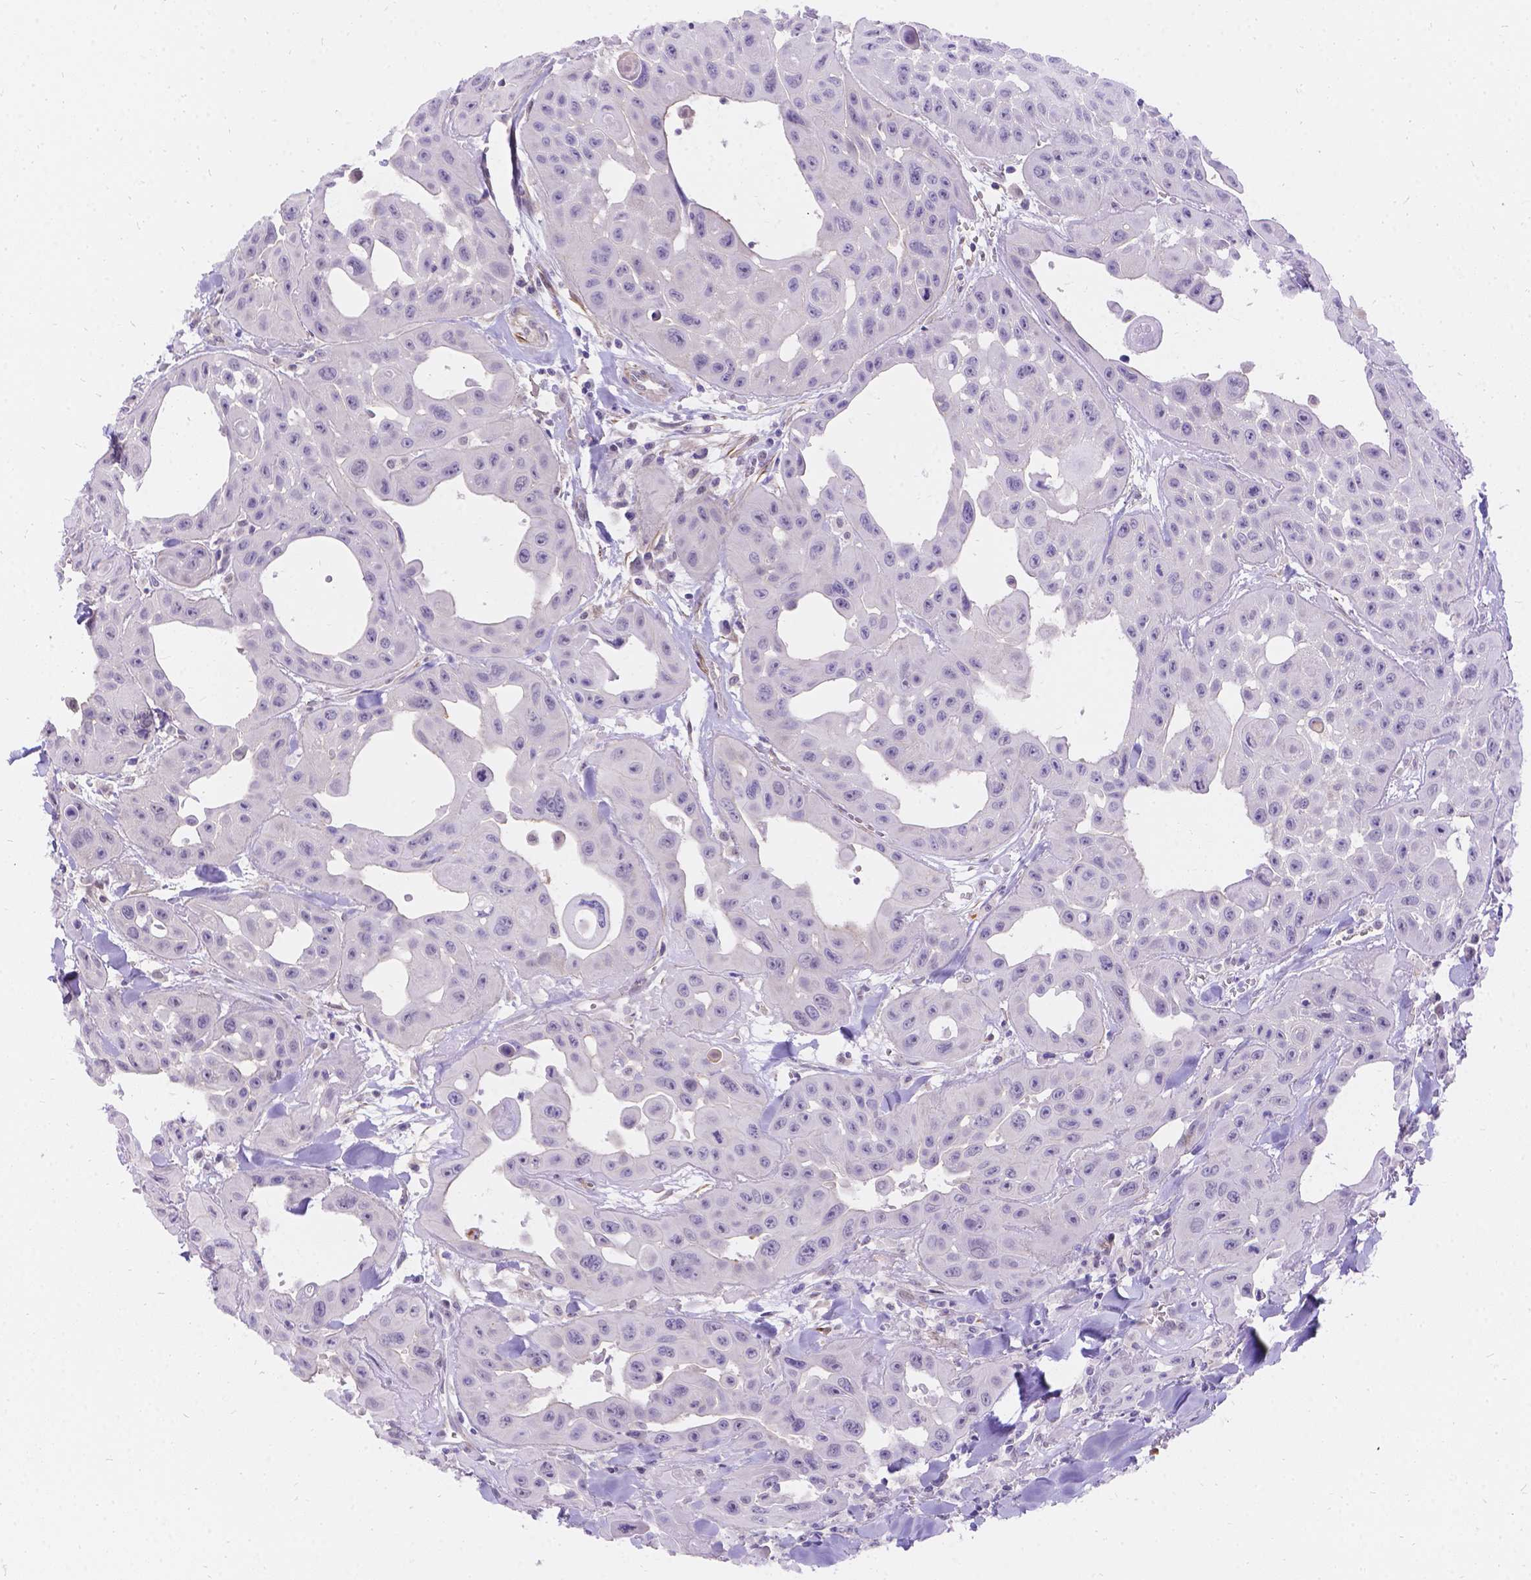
{"staining": {"intensity": "negative", "quantity": "none", "location": "none"}, "tissue": "head and neck cancer", "cell_type": "Tumor cells", "image_type": "cancer", "snomed": [{"axis": "morphology", "description": "Adenocarcinoma, NOS"}, {"axis": "topography", "description": "Head-Neck"}], "caption": "Tumor cells are negative for brown protein staining in head and neck cancer (adenocarcinoma). Nuclei are stained in blue.", "gene": "PALS1", "patient": {"sex": "male", "age": 73}}